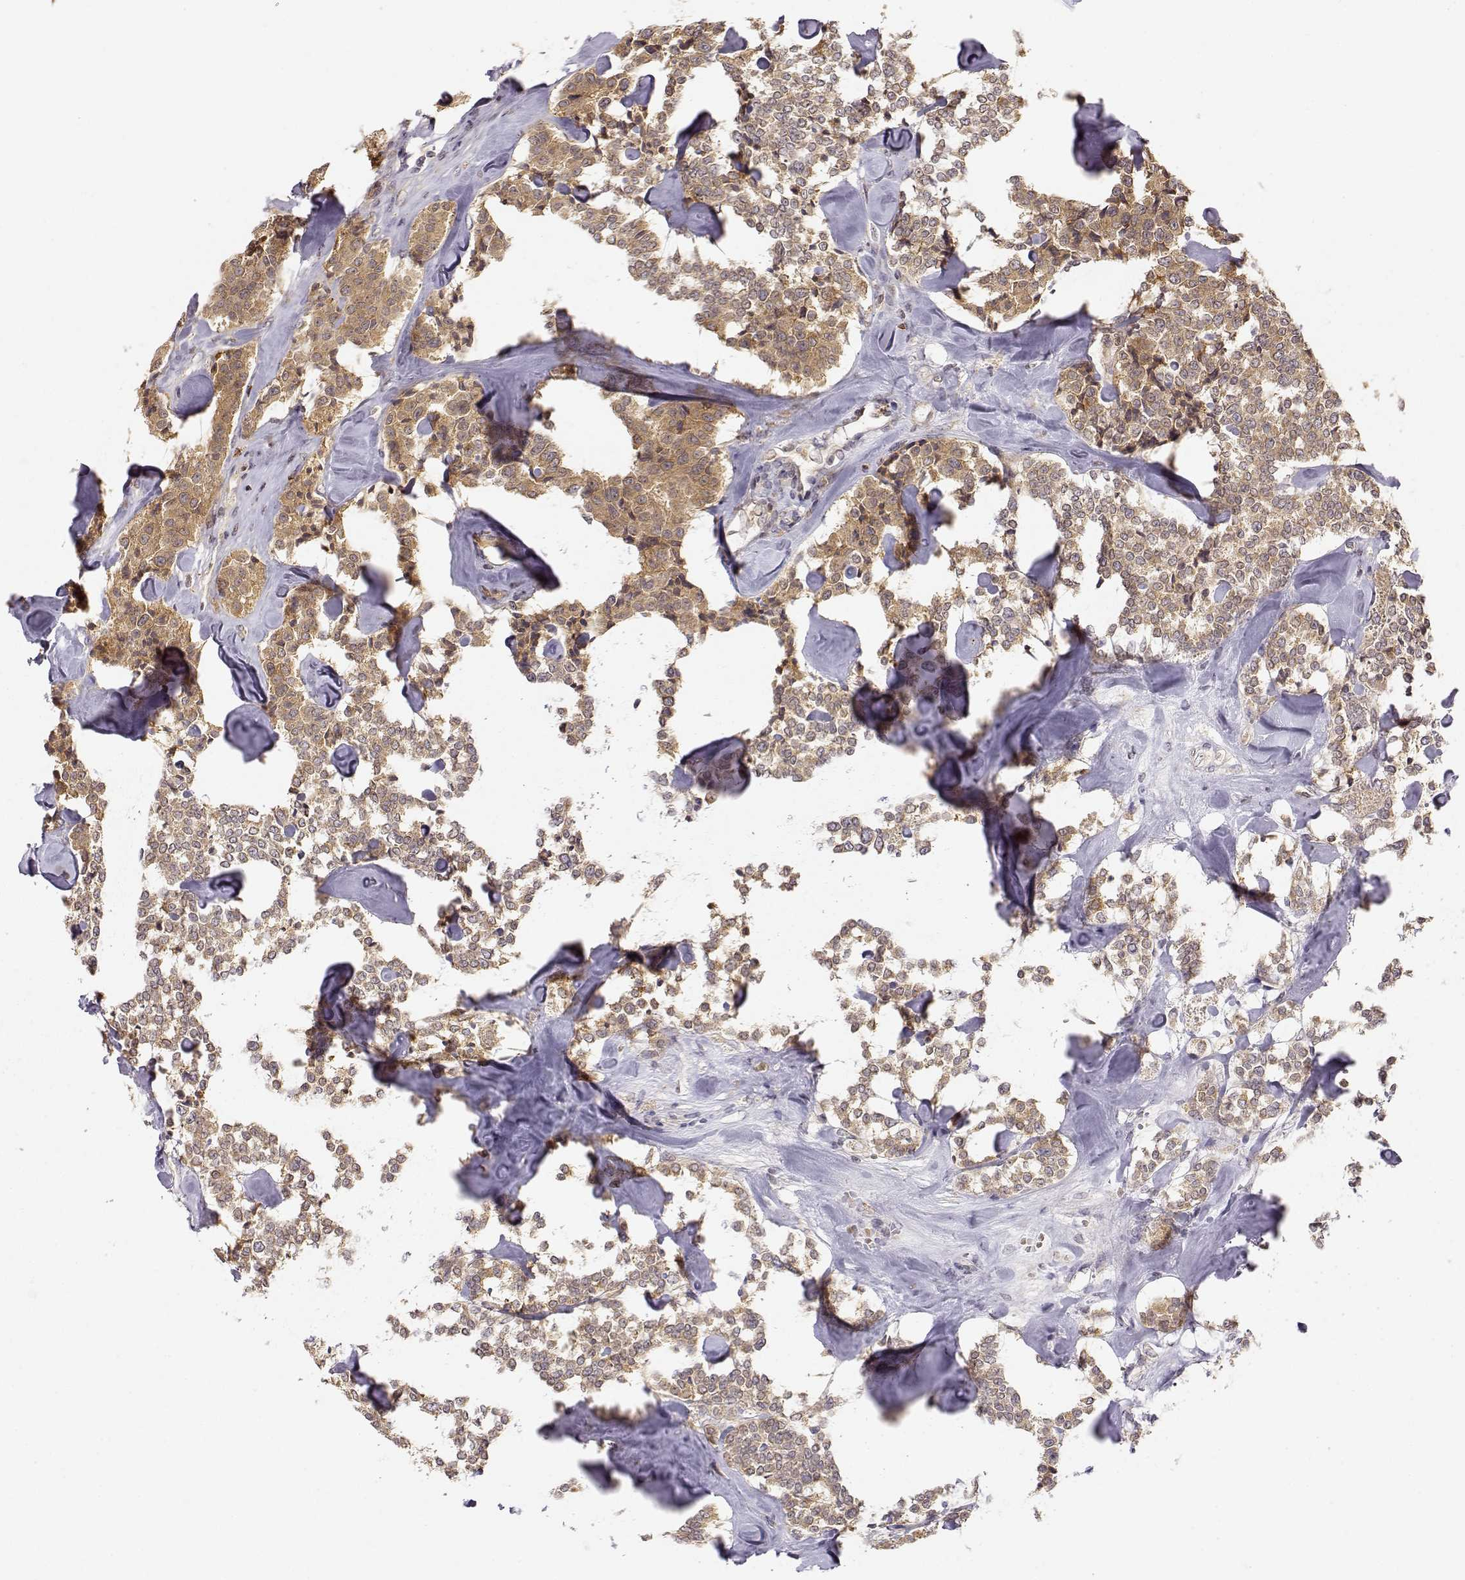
{"staining": {"intensity": "weak", "quantity": ">75%", "location": "cytoplasmic/membranous"}, "tissue": "carcinoid", "cell_type": "Tumor cells", "image_type": "cancer", "snomed": [{"axis": "morphology", "description": "Carcinoid, malignant, NOS"}, {"axis": "topography", "description": "Pancreas"}], "caption": "Protein staining of carcinoid tissue reveals weak cytoplasmic/membranous staining in approximately >75% of tumor cells.", "gene": "ERGIC2", "patient": {"sex": "male", "age": 41}}